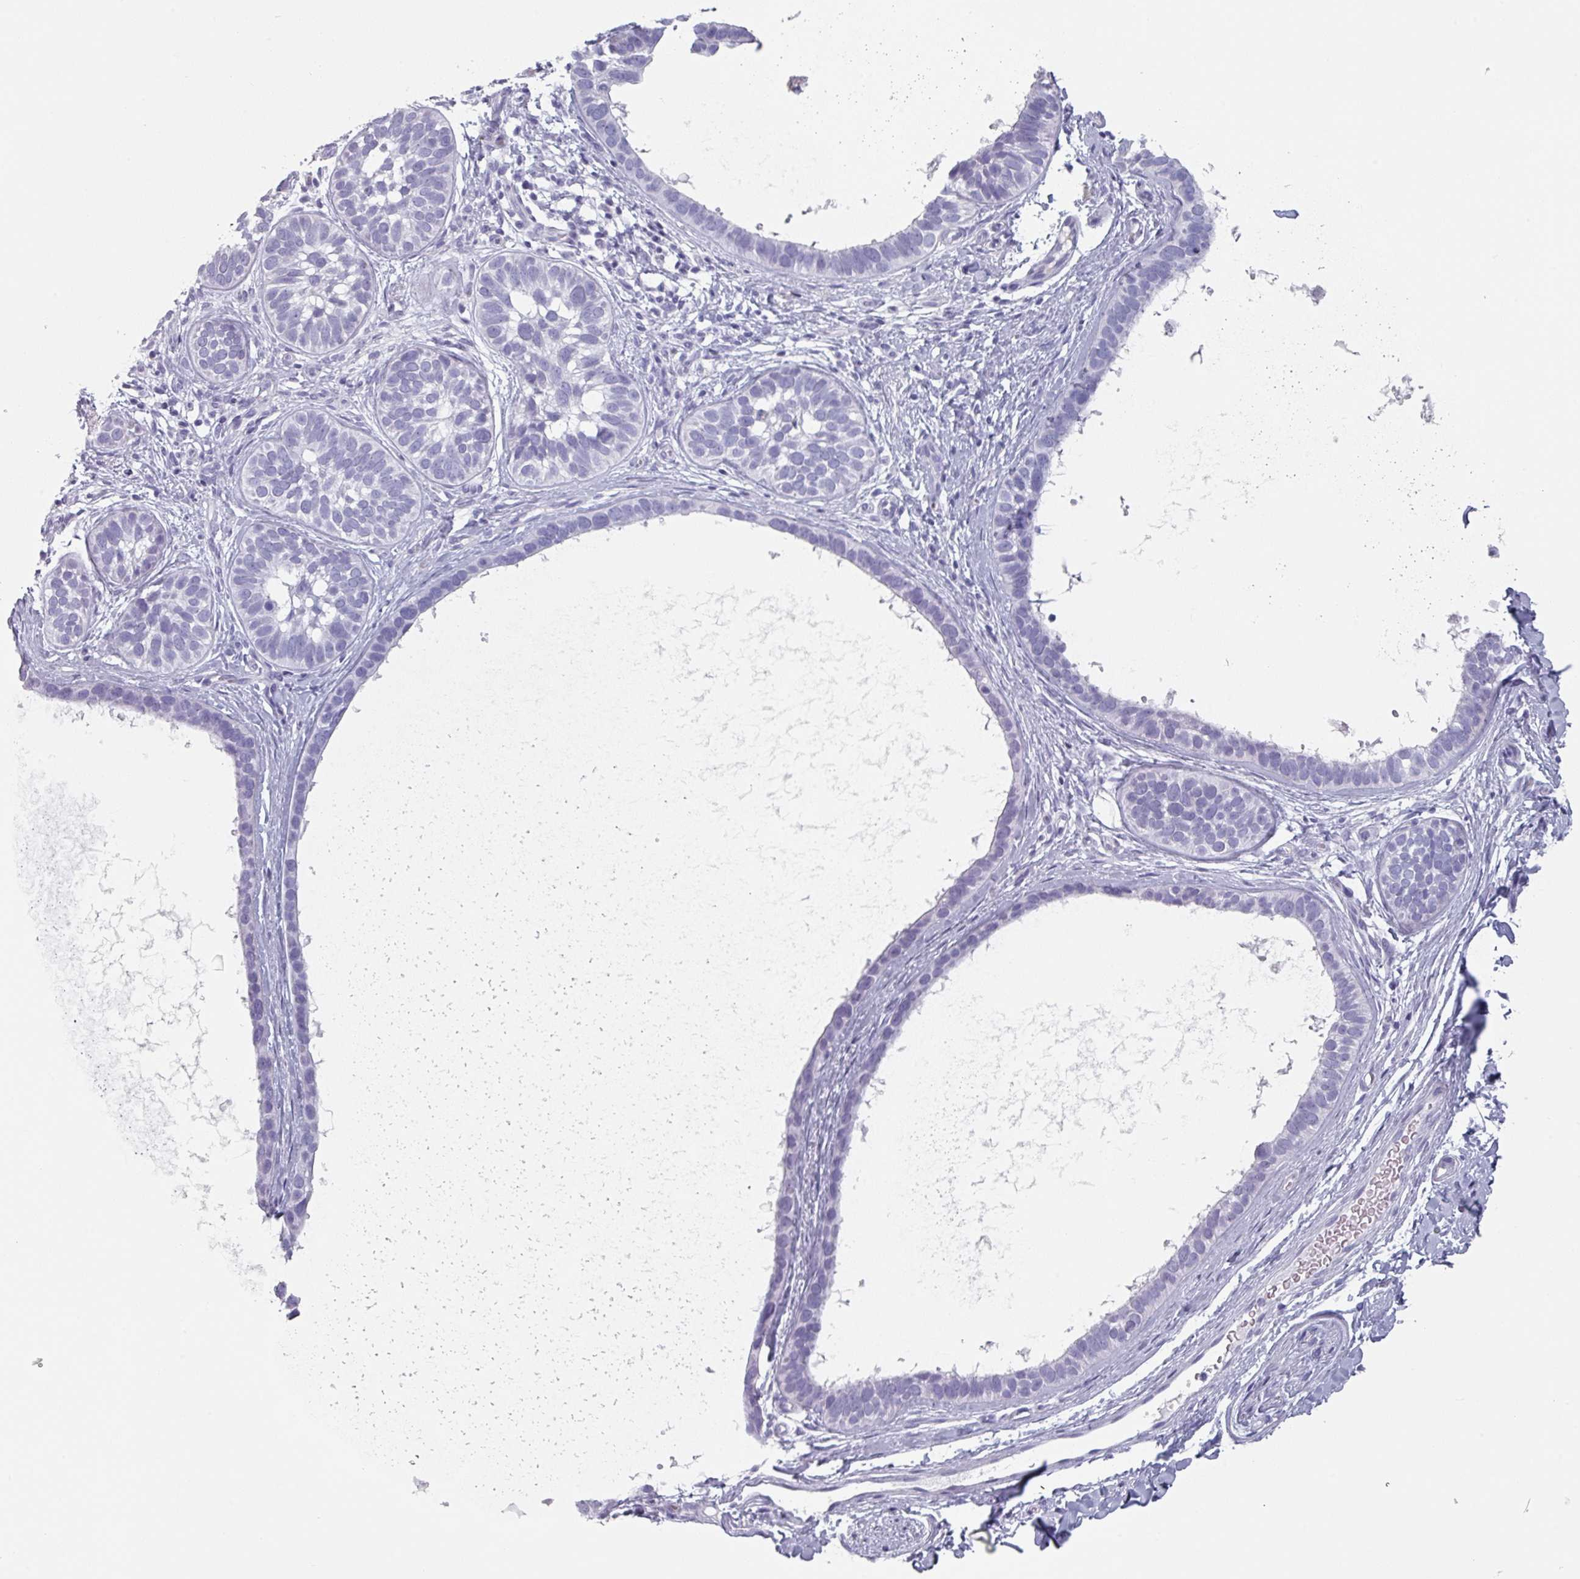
{"staining": {"intensity": "negative", "quantity": "none", "location": "none"}, "tissue": "skin cancer", "cell_type": "Tumor cells", "image_type": "cancer", "snomed": [{"axis": "morphology", "description": "Basal cell carcinoma"}, {"axis": "topography", "description": "Skin"}], "caption": "Immunohistochemical staining of human skin basal cell carcinoma reveals no significant staining in tumor cells.", "gene": "SLC35G2", "patient": {"sex": "male", "age": 62}}